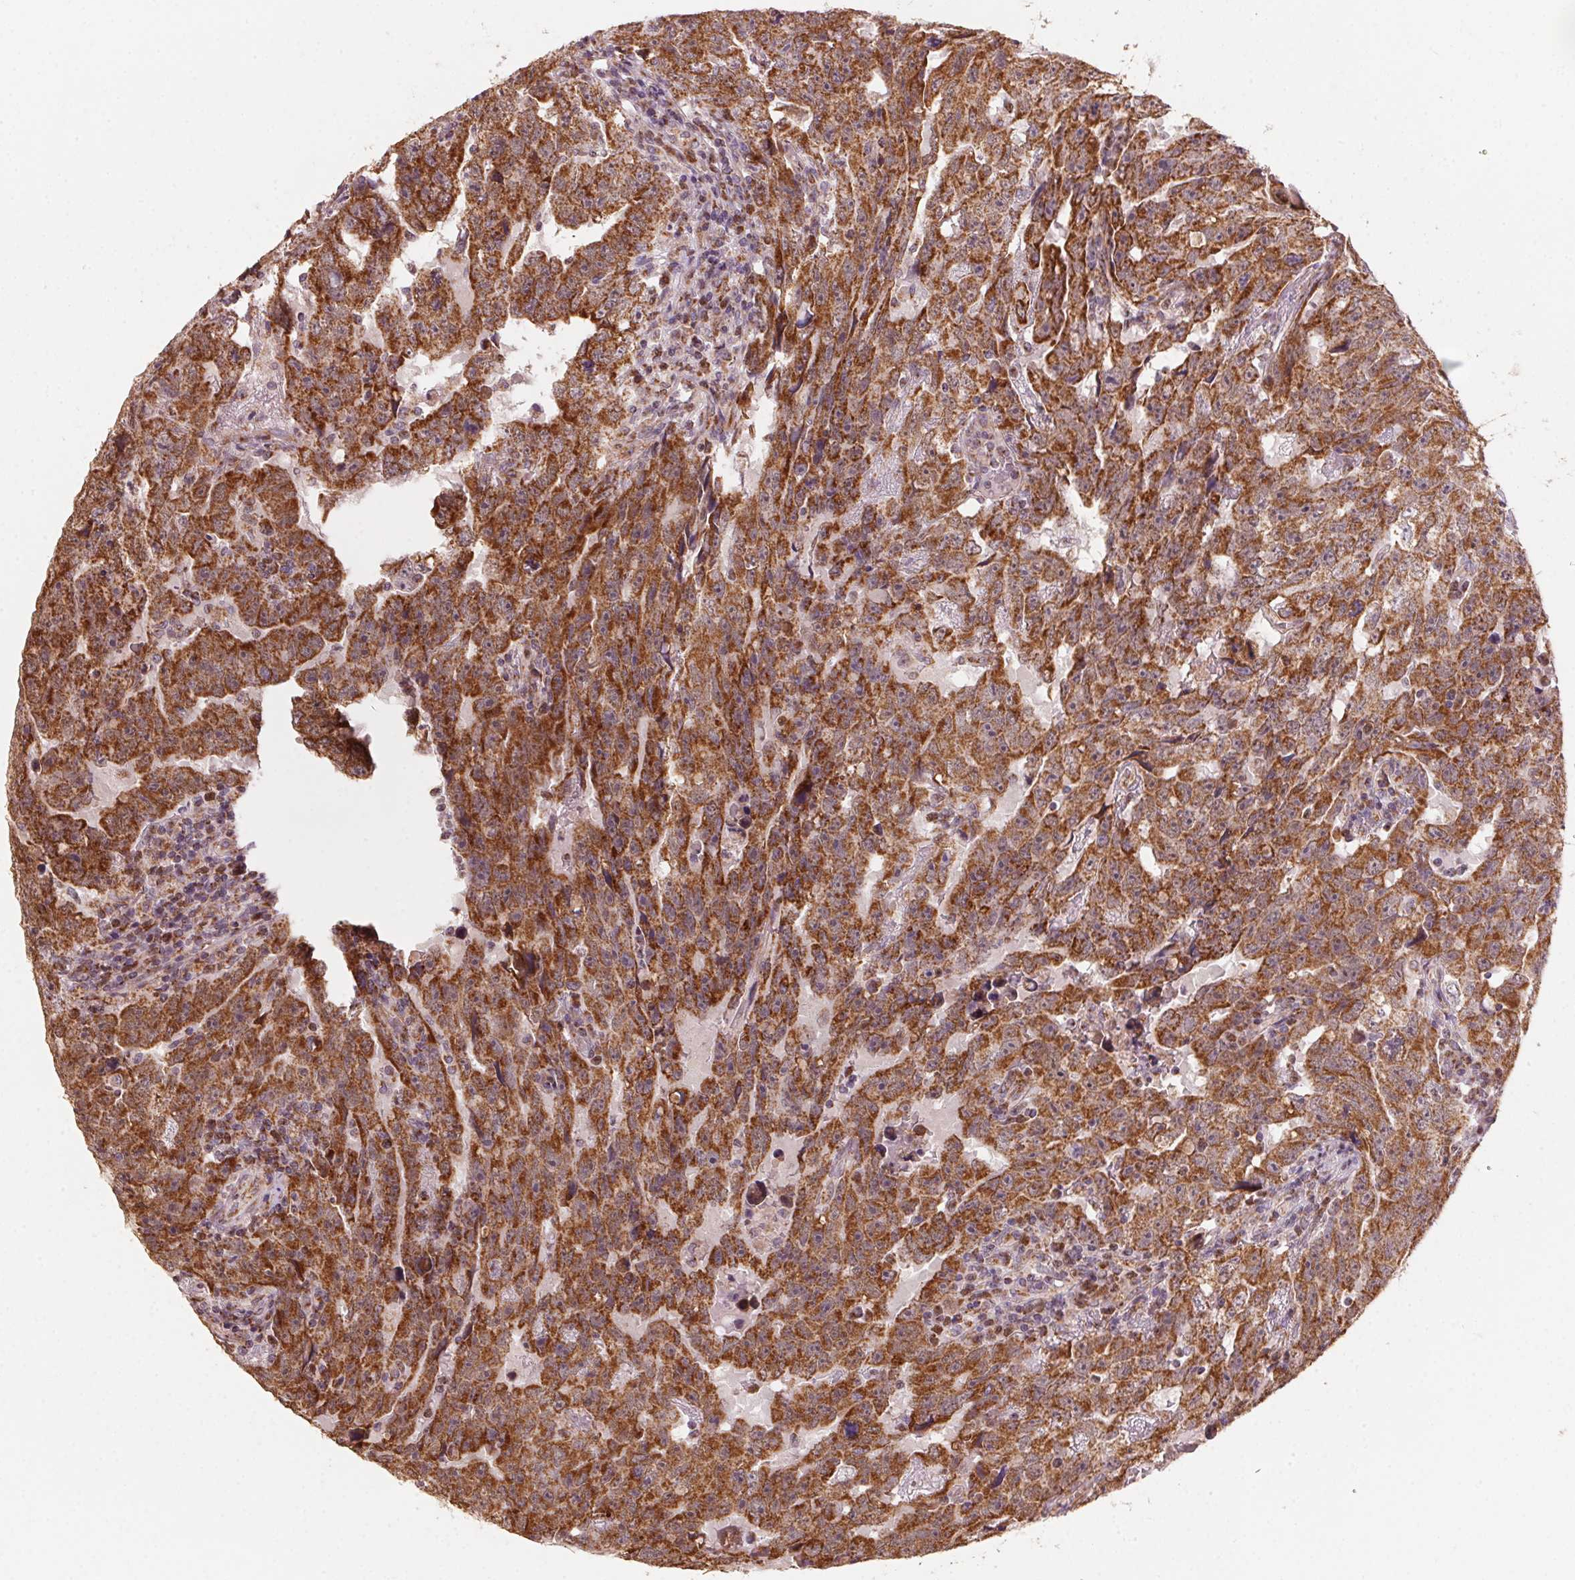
{"staining": {"intensity": "strong", "quantity": ">75%", "location": "cytoplasmic/membranous"}, "tissue": "testis cancer", "cell_type": "Tumor cells", "image_type": "cancer", "snomed": [{"axis": "morphology", "description": "Carcinoma, Embryonal, NOS"}, {"axis": "topography", "description": "Testis"}], "caption": "This is an image of IHC staining of testis cancer (embryonal carcinoma), which shows strong expression in the cytoplasmic/membranous of tumor cells.", "gene": "TOMM70", "patient": {"sex": "male", "age": 24}}